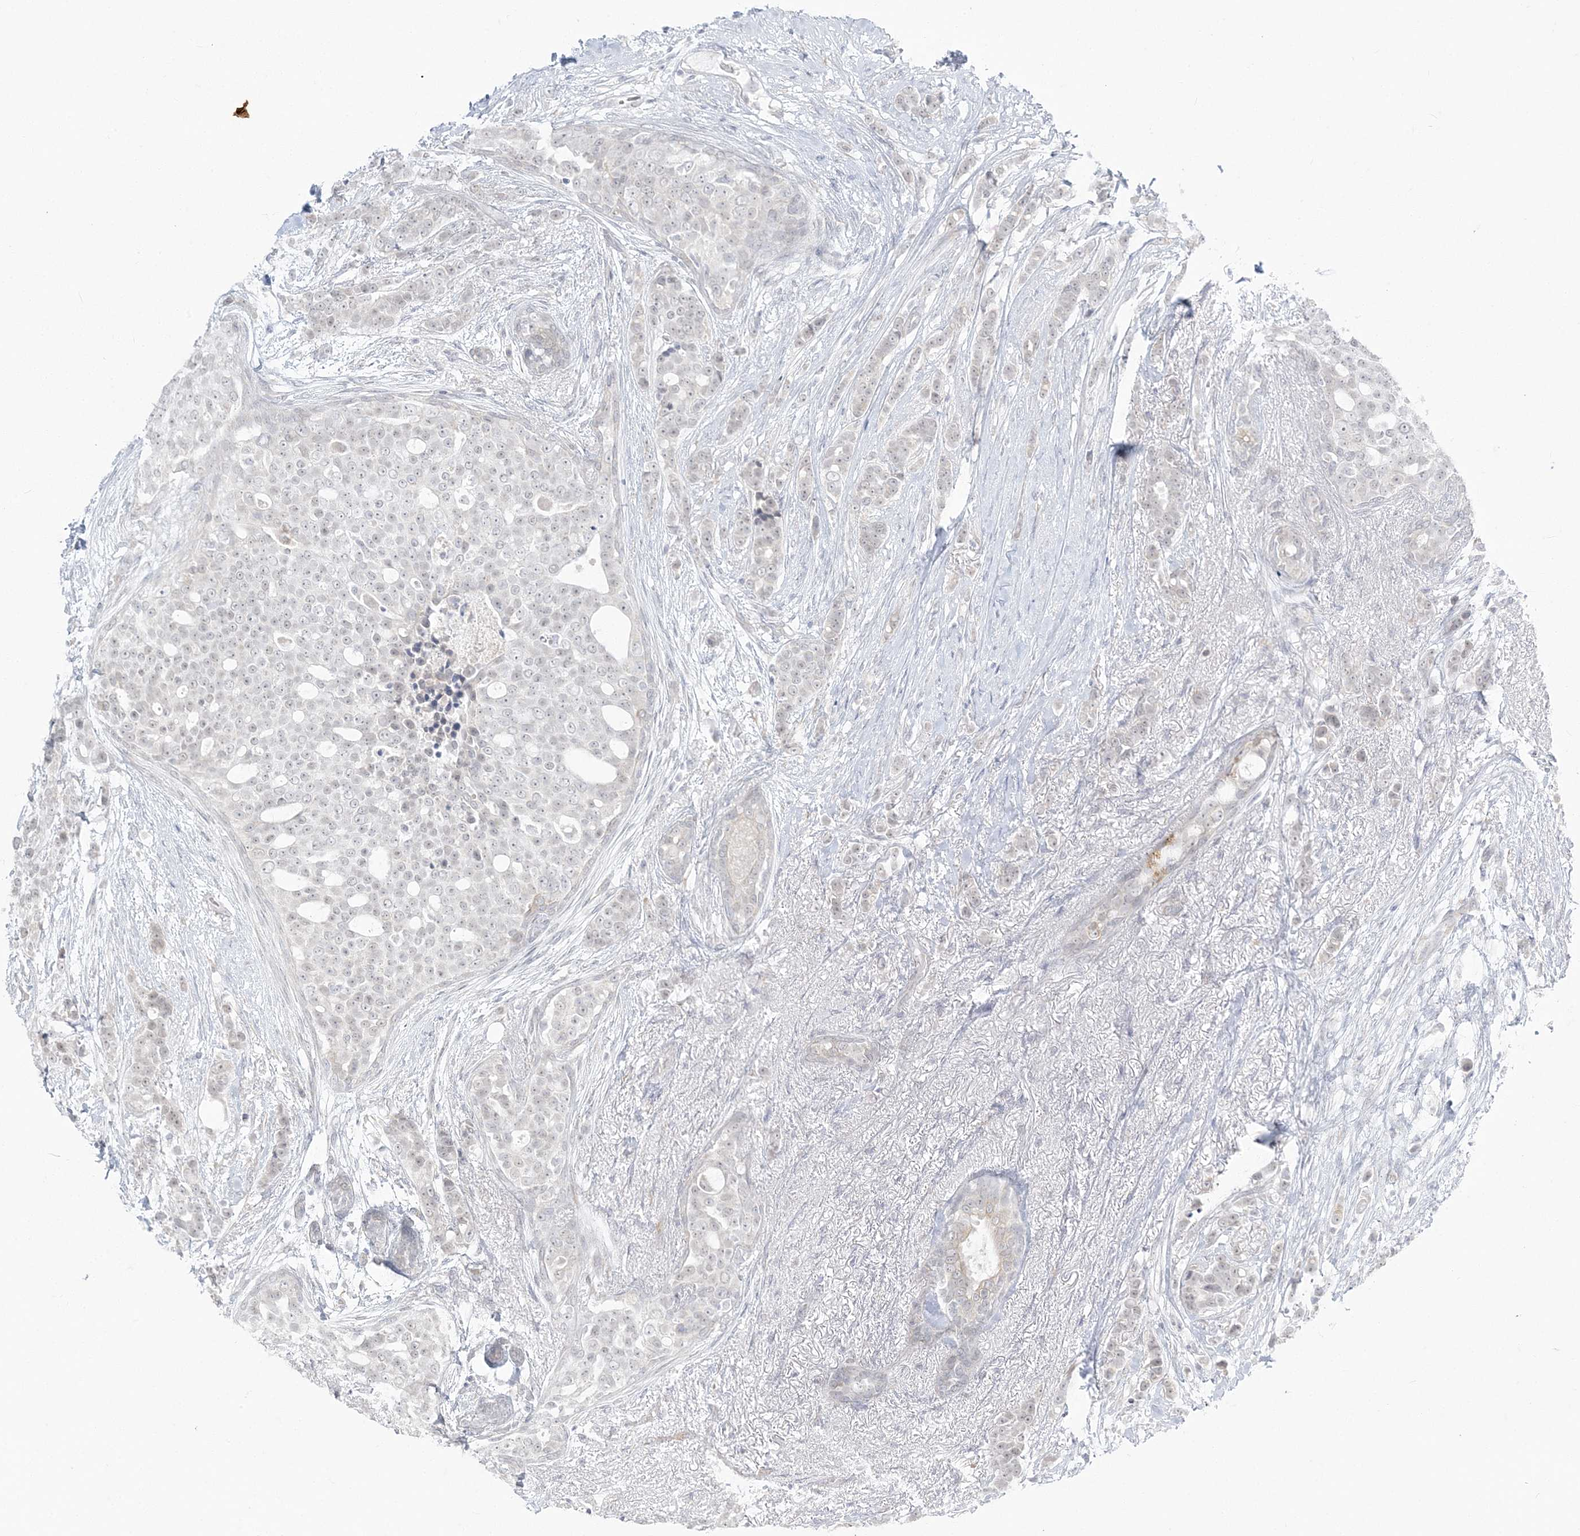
{"staining": {"intensity": "negative", "quantity": "none", "location": "none"}, "tissue": "breast cancer", "cell_type": "Tumor cells", "image_type": "cancer", "snomed": [{"axis": "morphology", "description": "Lobular carcinoma"}, {"axis": "topography", "description": "Breast"}], "caption": "Immunohistochemistry photomicrograph of human lobular carcinoma (breast) stained for a protein (brown), which shows no expression in tumor cells. (Brightfield microscopy of DAB immunohistochemistry (IHC) at high magnification).", "gene": "ZC3H6", "patient": {"sex": "female", "age": 51}}